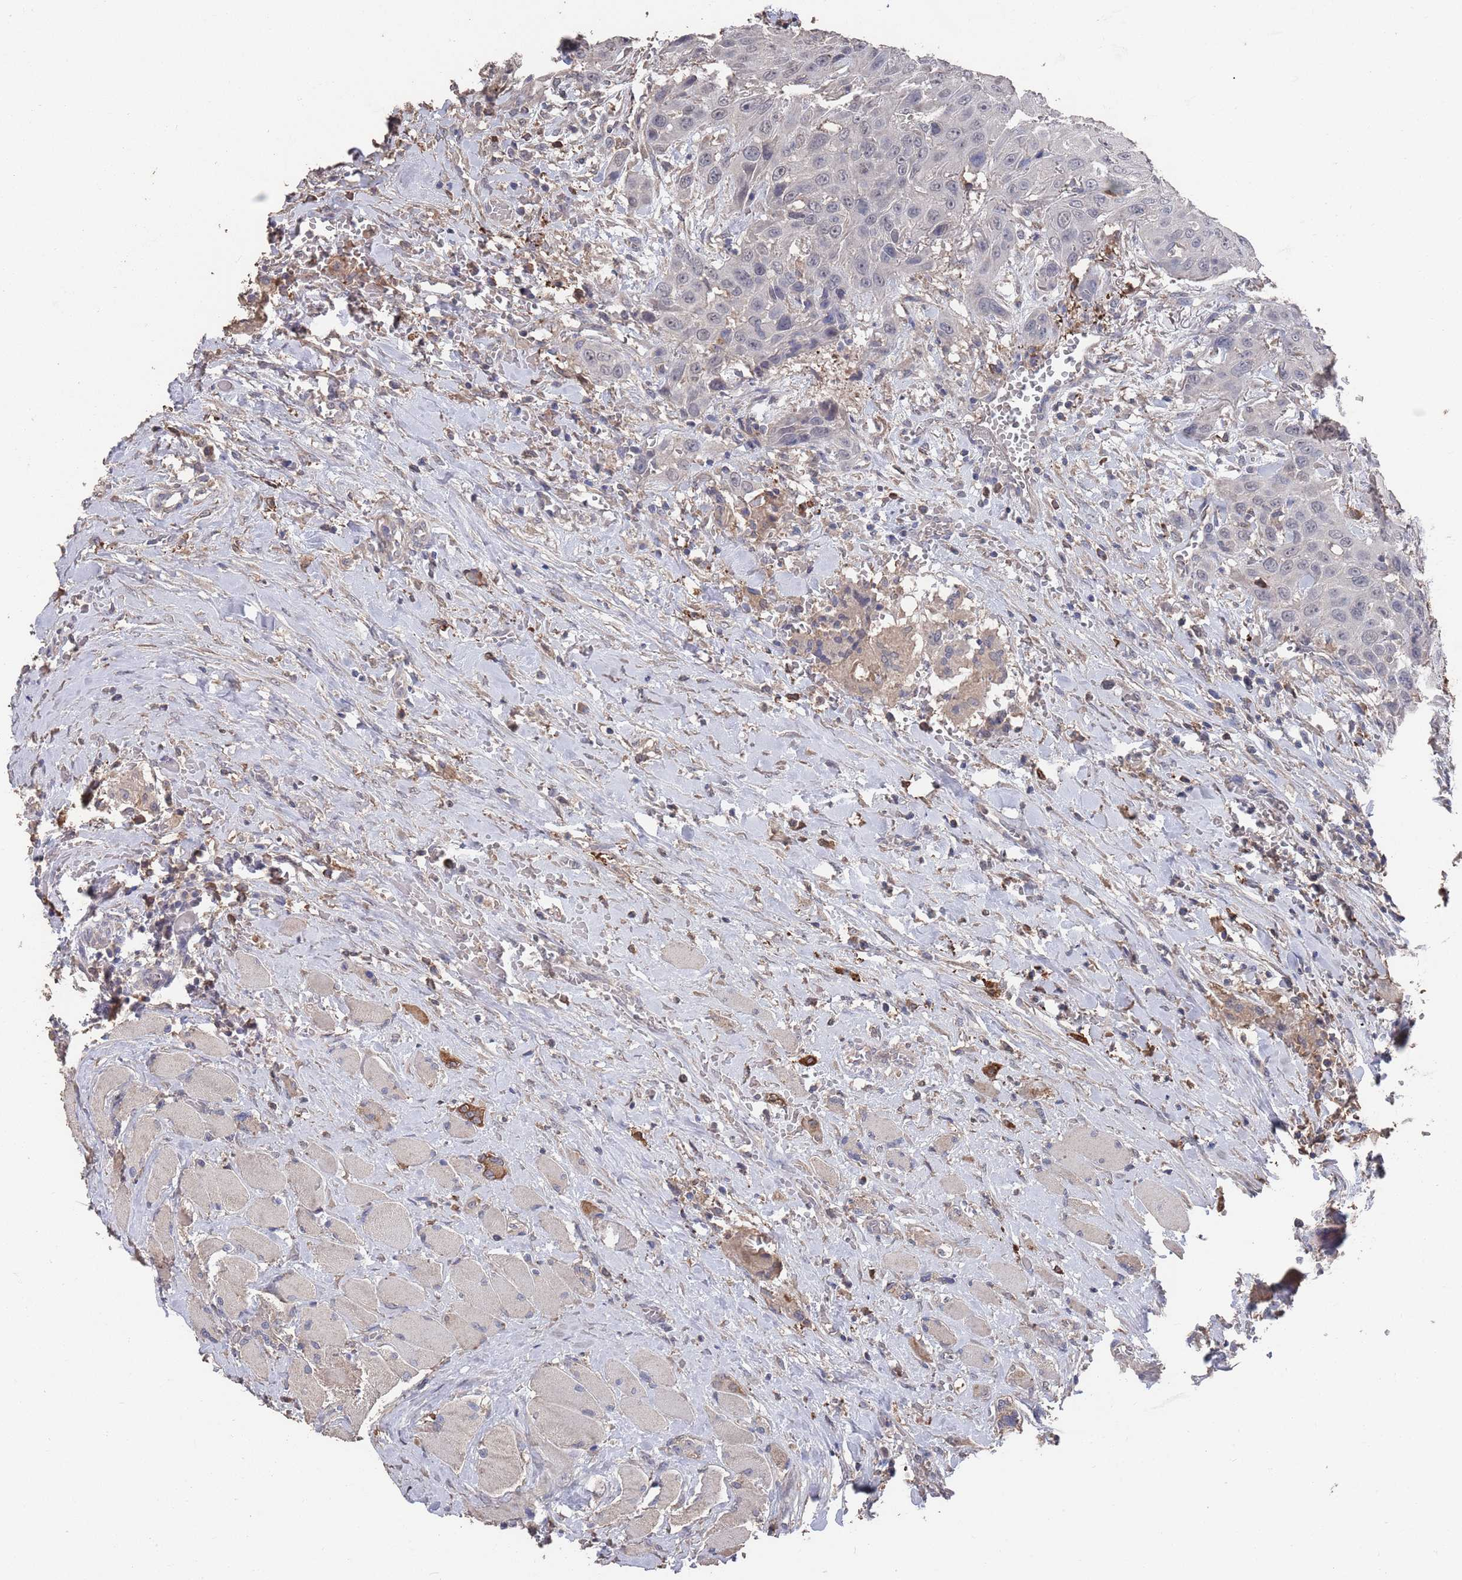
{"staining": {"intensity": "negative", "quantity": "none", "location": "none"}, "tissue": "head and neck cancer", "cell_type": "Tumor cells", "image_type": "cancer", "snomed": [{"axis": "morphology", "description": "Squamous cell carcinoma, NOS"}, {"axis": "topography", "description": "Head-Neck"}], "caption": "Histopathology image shows no protein positivity in tumor cells of squamous cell carcinoma (head and neck) tissue.", "gene": "BTBD18", "patient": {"sex": "male", "age": 81}}